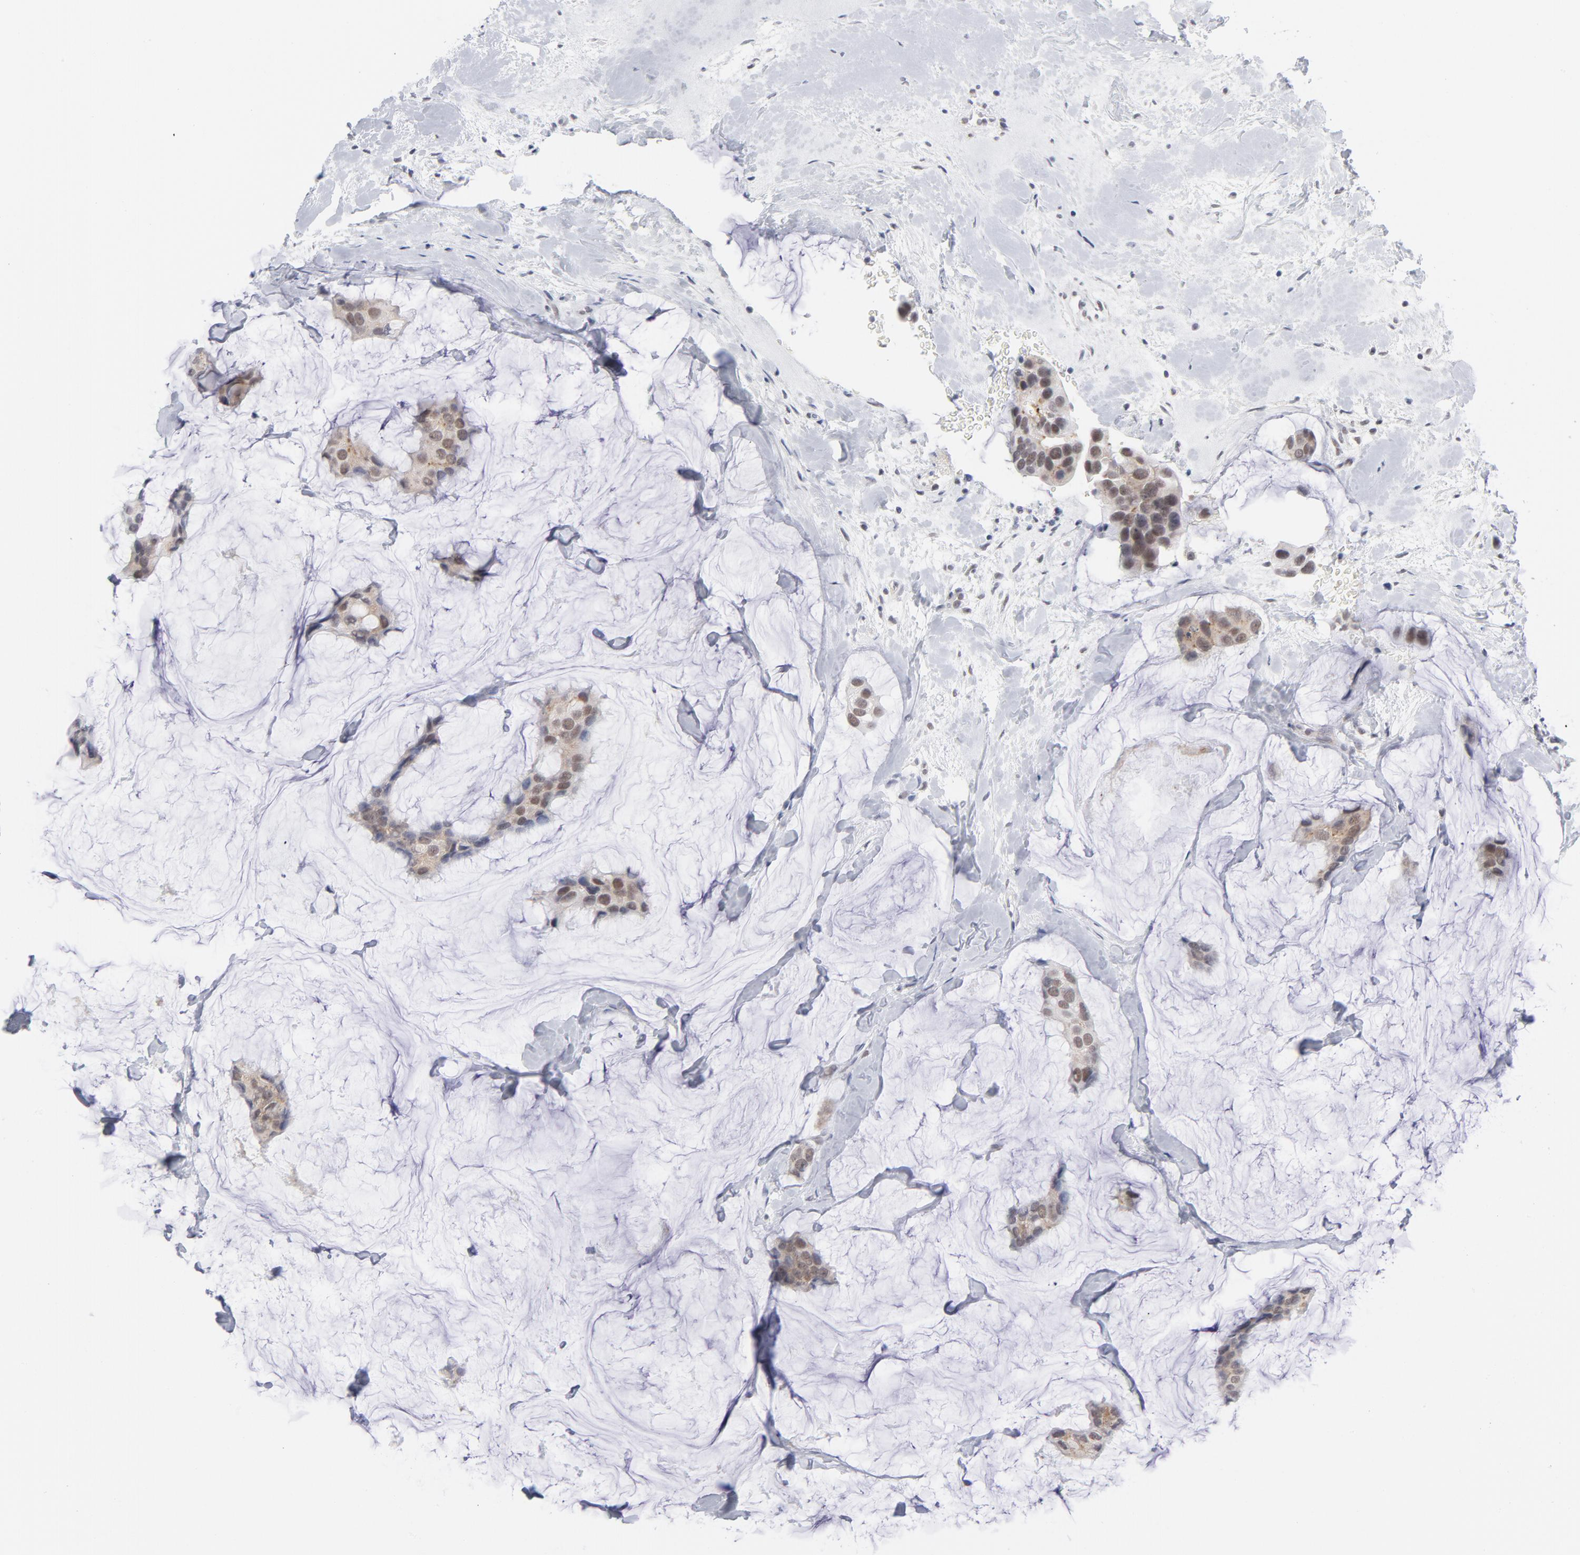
{"staining": {"intensity": "moderate", "quantity": ">75%", "location": "cytoplasmic/membranous,nuclear"}, "tissue": "breast cancer", "cell_type": "Tumor cells", "image_type": "cancer", "snomed": [{"axis": "morphology", "description": "Normal tissue, NOS"}, {"axis": "morphology", "description": "Duct carcinoma"}, {"axis": "topography", "description": "Breast"}], "caption": "Immunohistochemistry (IHC) staining of breast cancer, which exhibits medium levels of moderate cytoplasmic/membranous and nuclear staining in about >75% of tumor cells indicating moderate cytoplasmic/membranous and nuclear protein expression. The staining was performed using DAB (brown) for protein detection and nuclei were counterstained in hematoxylin (blue).", "gene": "BAP1", "patient": {"sex": "female", "age": 50}}